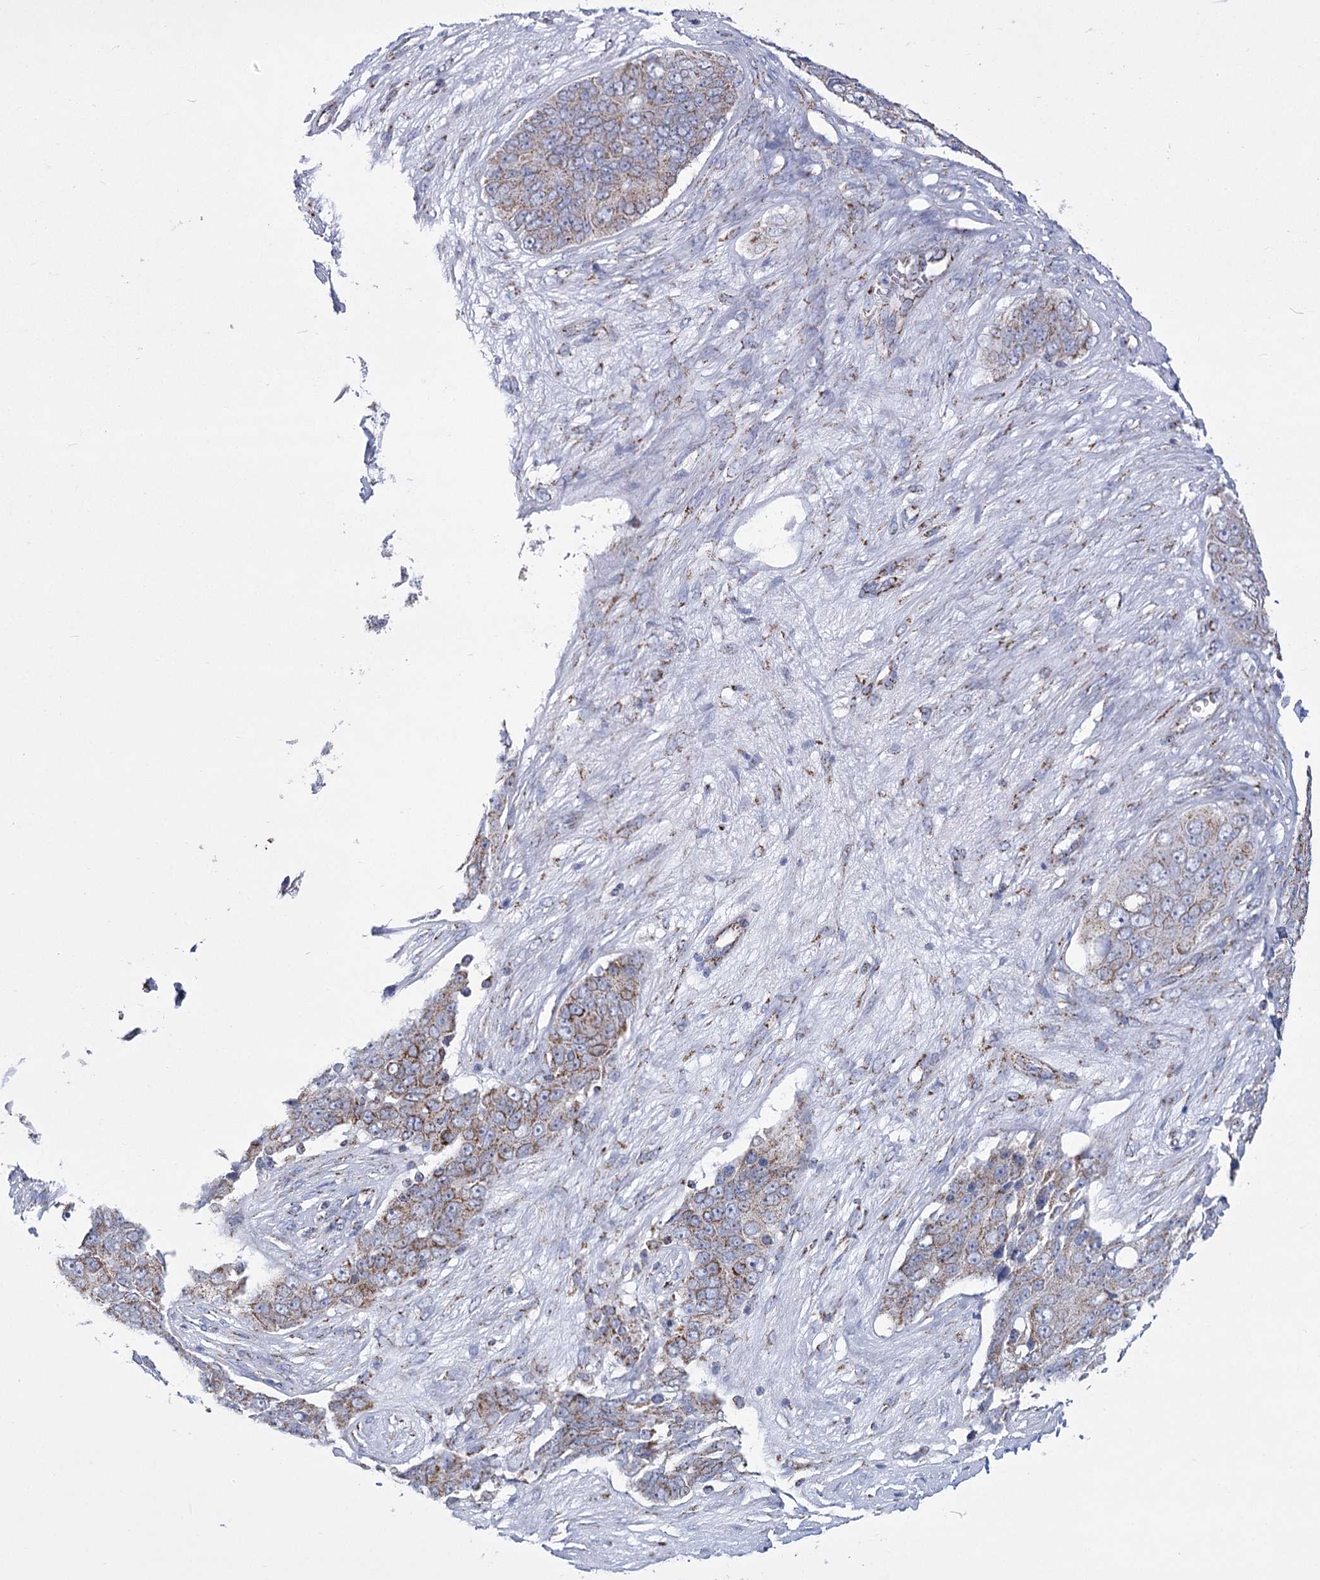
{"staining": {"intensity": "weak", "quantity": "25%-75%", "location": "cytoplasmic/membranous"}, "tissue": "ovarian cancer", "cell_type": "Tumor cells", "image_type": "cancer", "snomed": [{"axis": "morphology", "description": "Carcinoma, endometroid"}, {"axis": "topography", "description": "Ovary"}], "caption": "A brown stain shows weak cytoplasmic/membranous expression of a protein in ovarian cancer tumor cells.", "gene": "PDHB", "patient": {"sex": "female", "age": 51}}